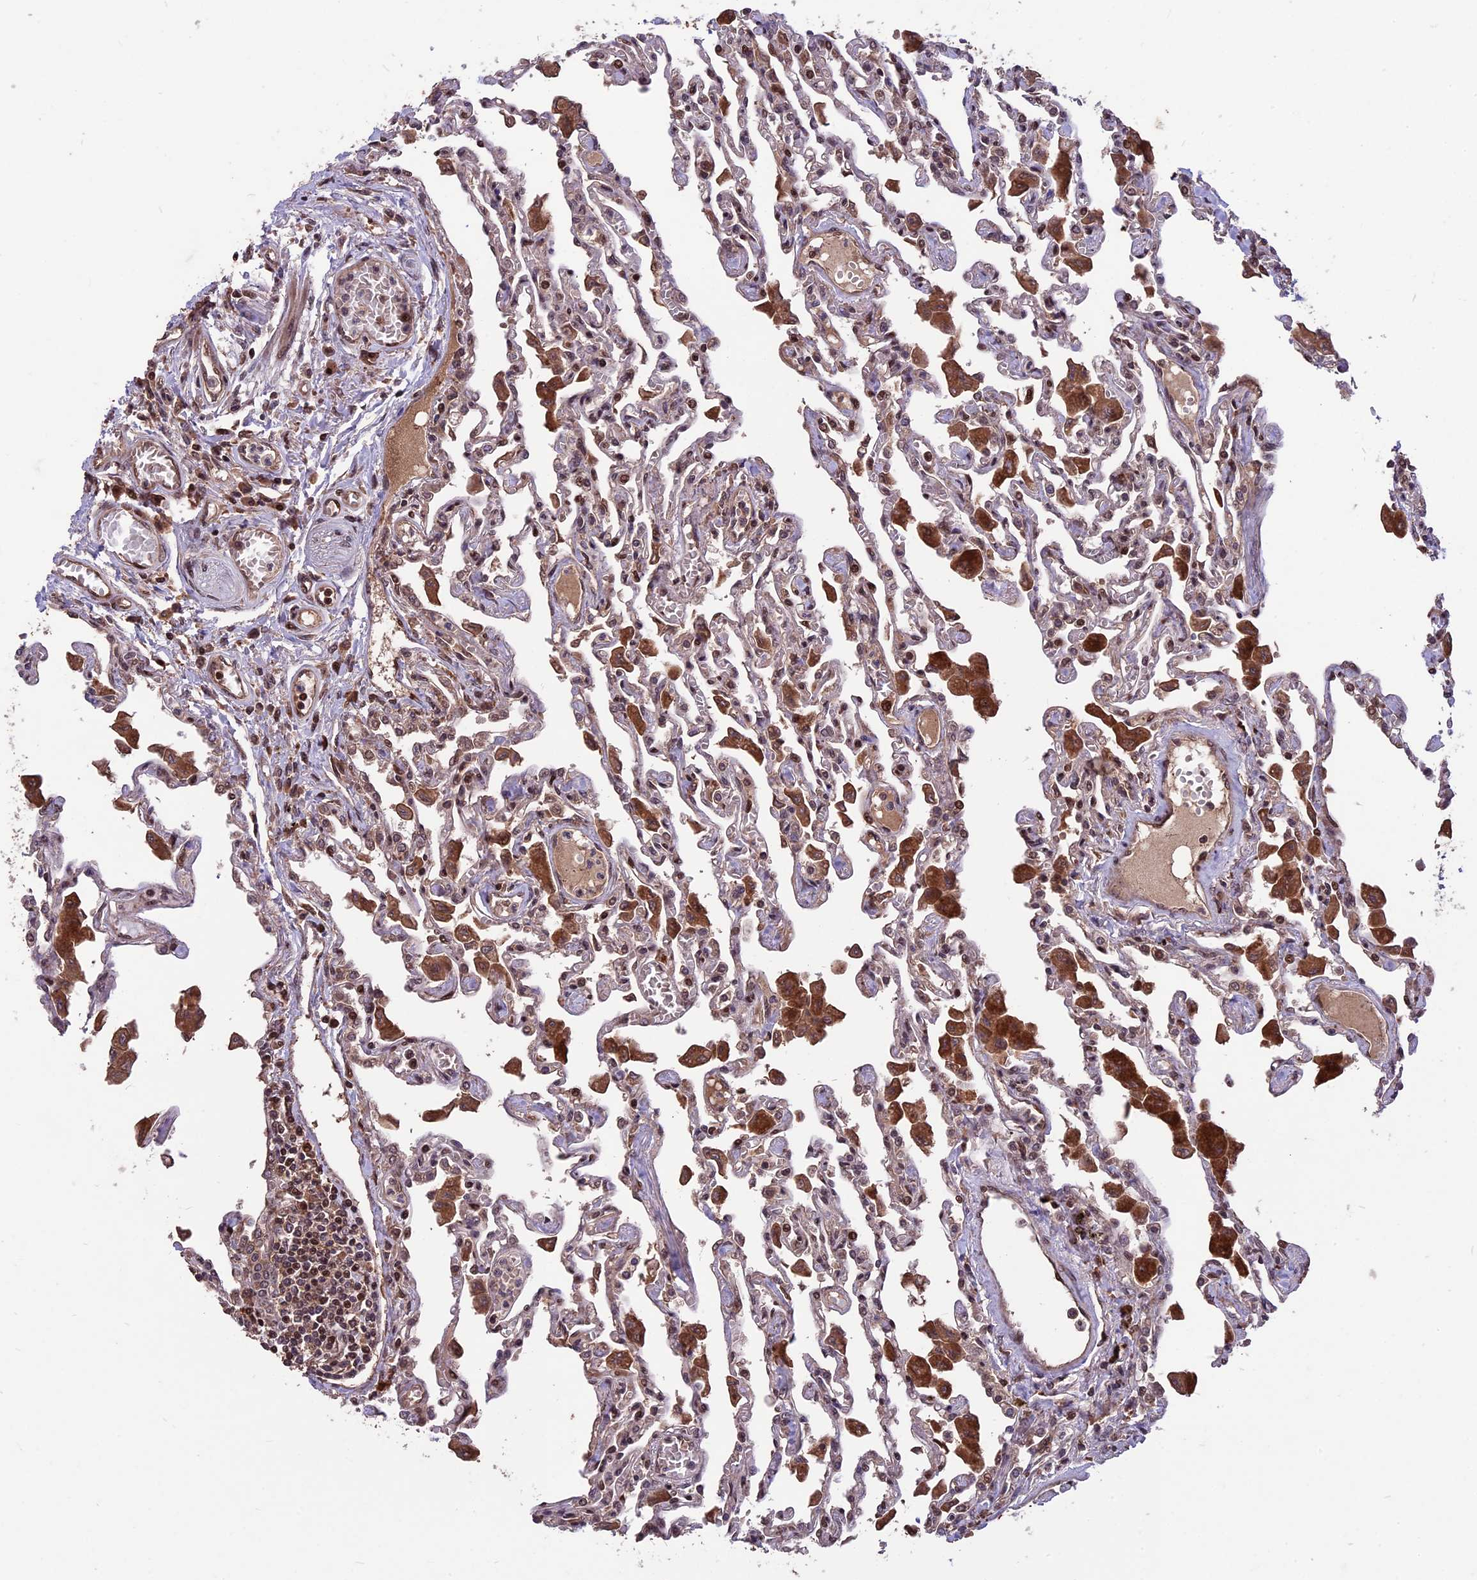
{"staining": {"intensity": "moderate", "quantity": "25%-75%", "location": "nuclear"}, "tissue": "lung", "cell_type": "Alveolar cells", "image_type": "normal", "snomed": [{"axis": "morphology", "description": "Normal tissue, NOS"}, {"axis": "topography", "description": "Bronchus"}, {"axis": "topography", "description": "Lung"}], "caption": "A histopathology image of lung stained for a protein displays moderate nuclear brown staining in alveolar cells.", "gene": "ZNF598", "patient": {"sex": "female", "age": 49}}